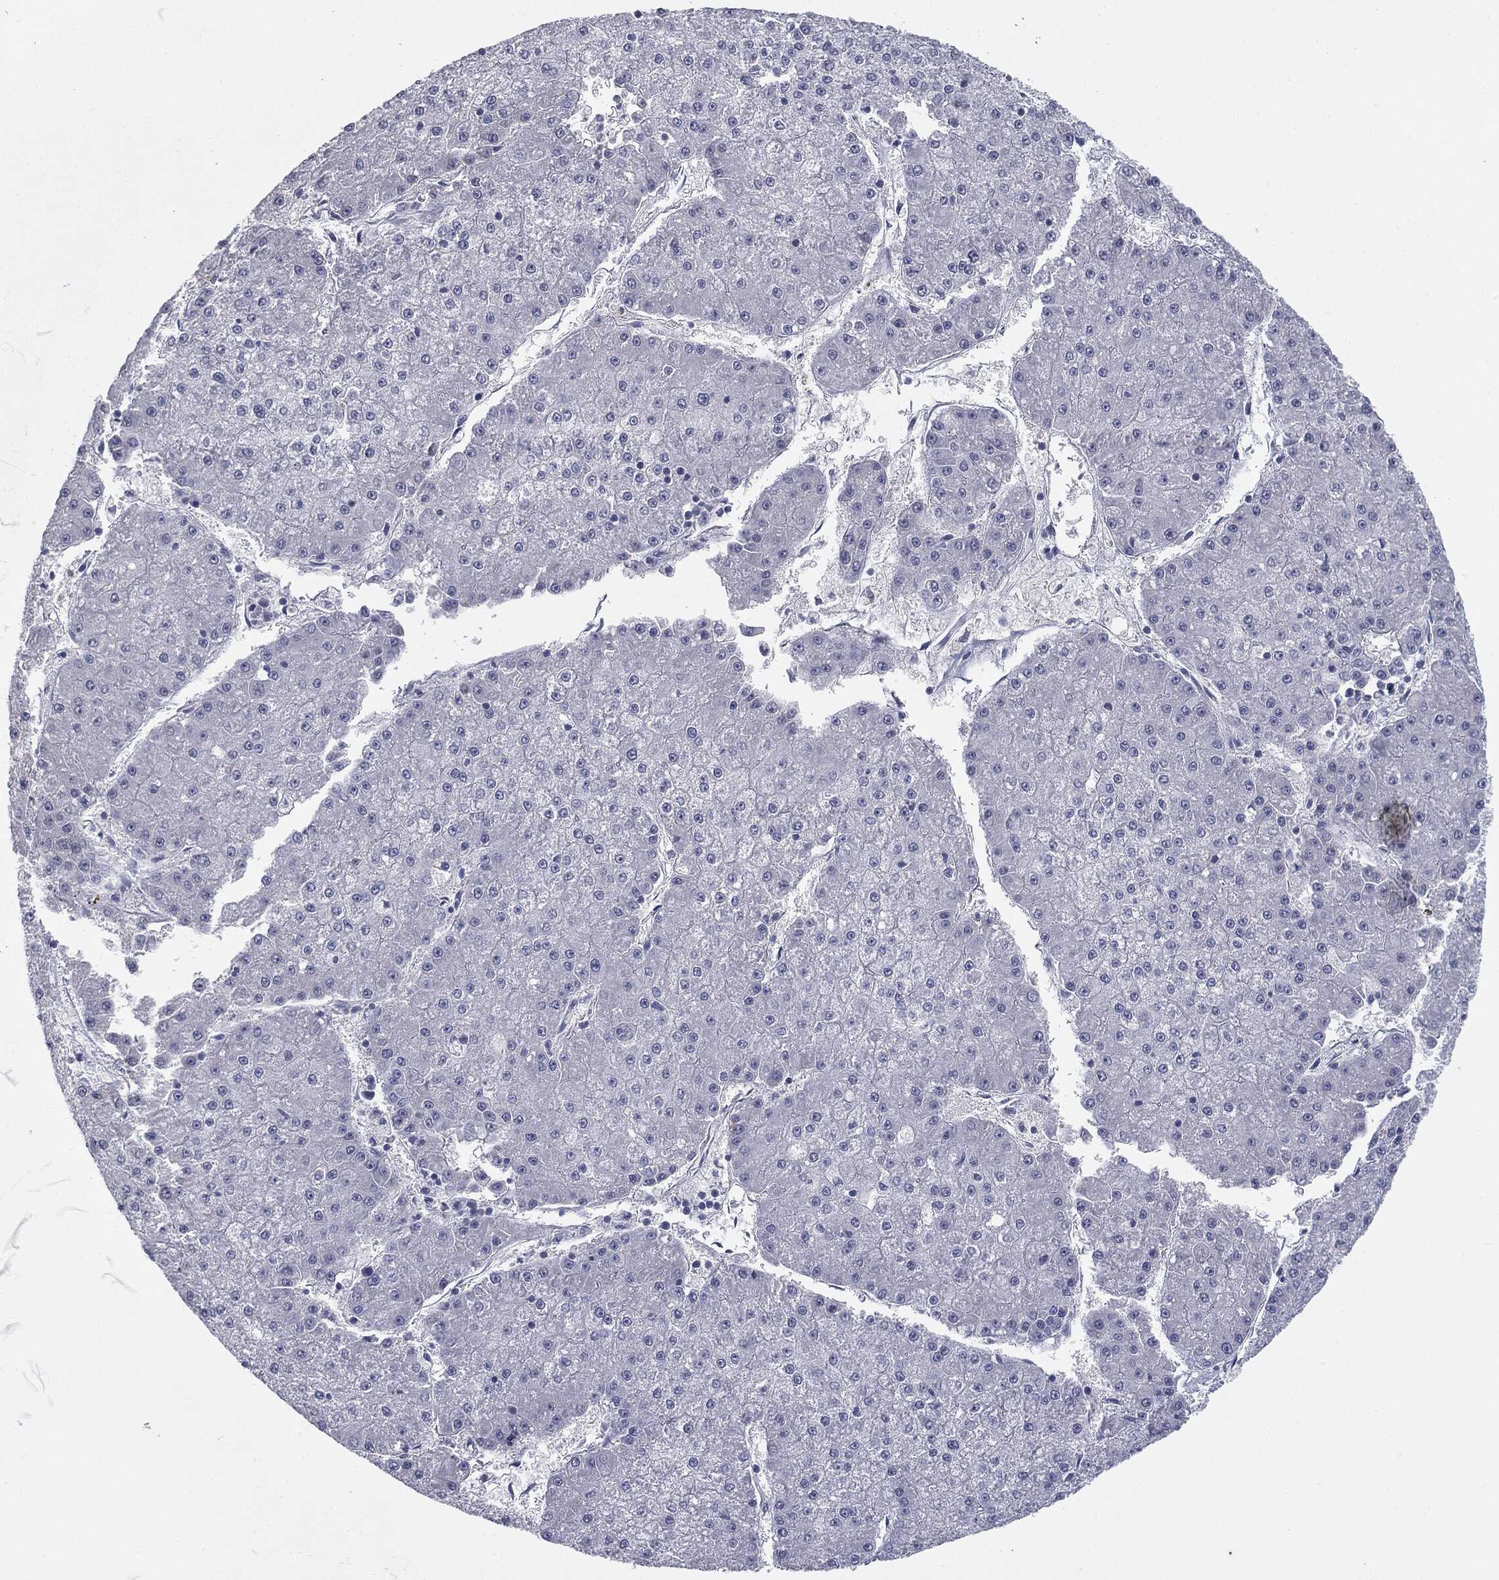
{"staining": {"intensity": "negative", "quantity": "none", "location": "none"}, "tissue": "liver cancer", "cell_type": "Tumor cells", "image_type": "cancer", "snomed": [{"axis": "morphology", "description": "Carcinoma, Hepatocellular, NOS"}, {"axis": "topography", "description": "Liver"}], "caption": "IHC of human liver cancer (hepatocellular carcinoma) shows no staining in tumor cells.", "gene": "MUC1", "patient": {"sex": "male", "age": 73}}